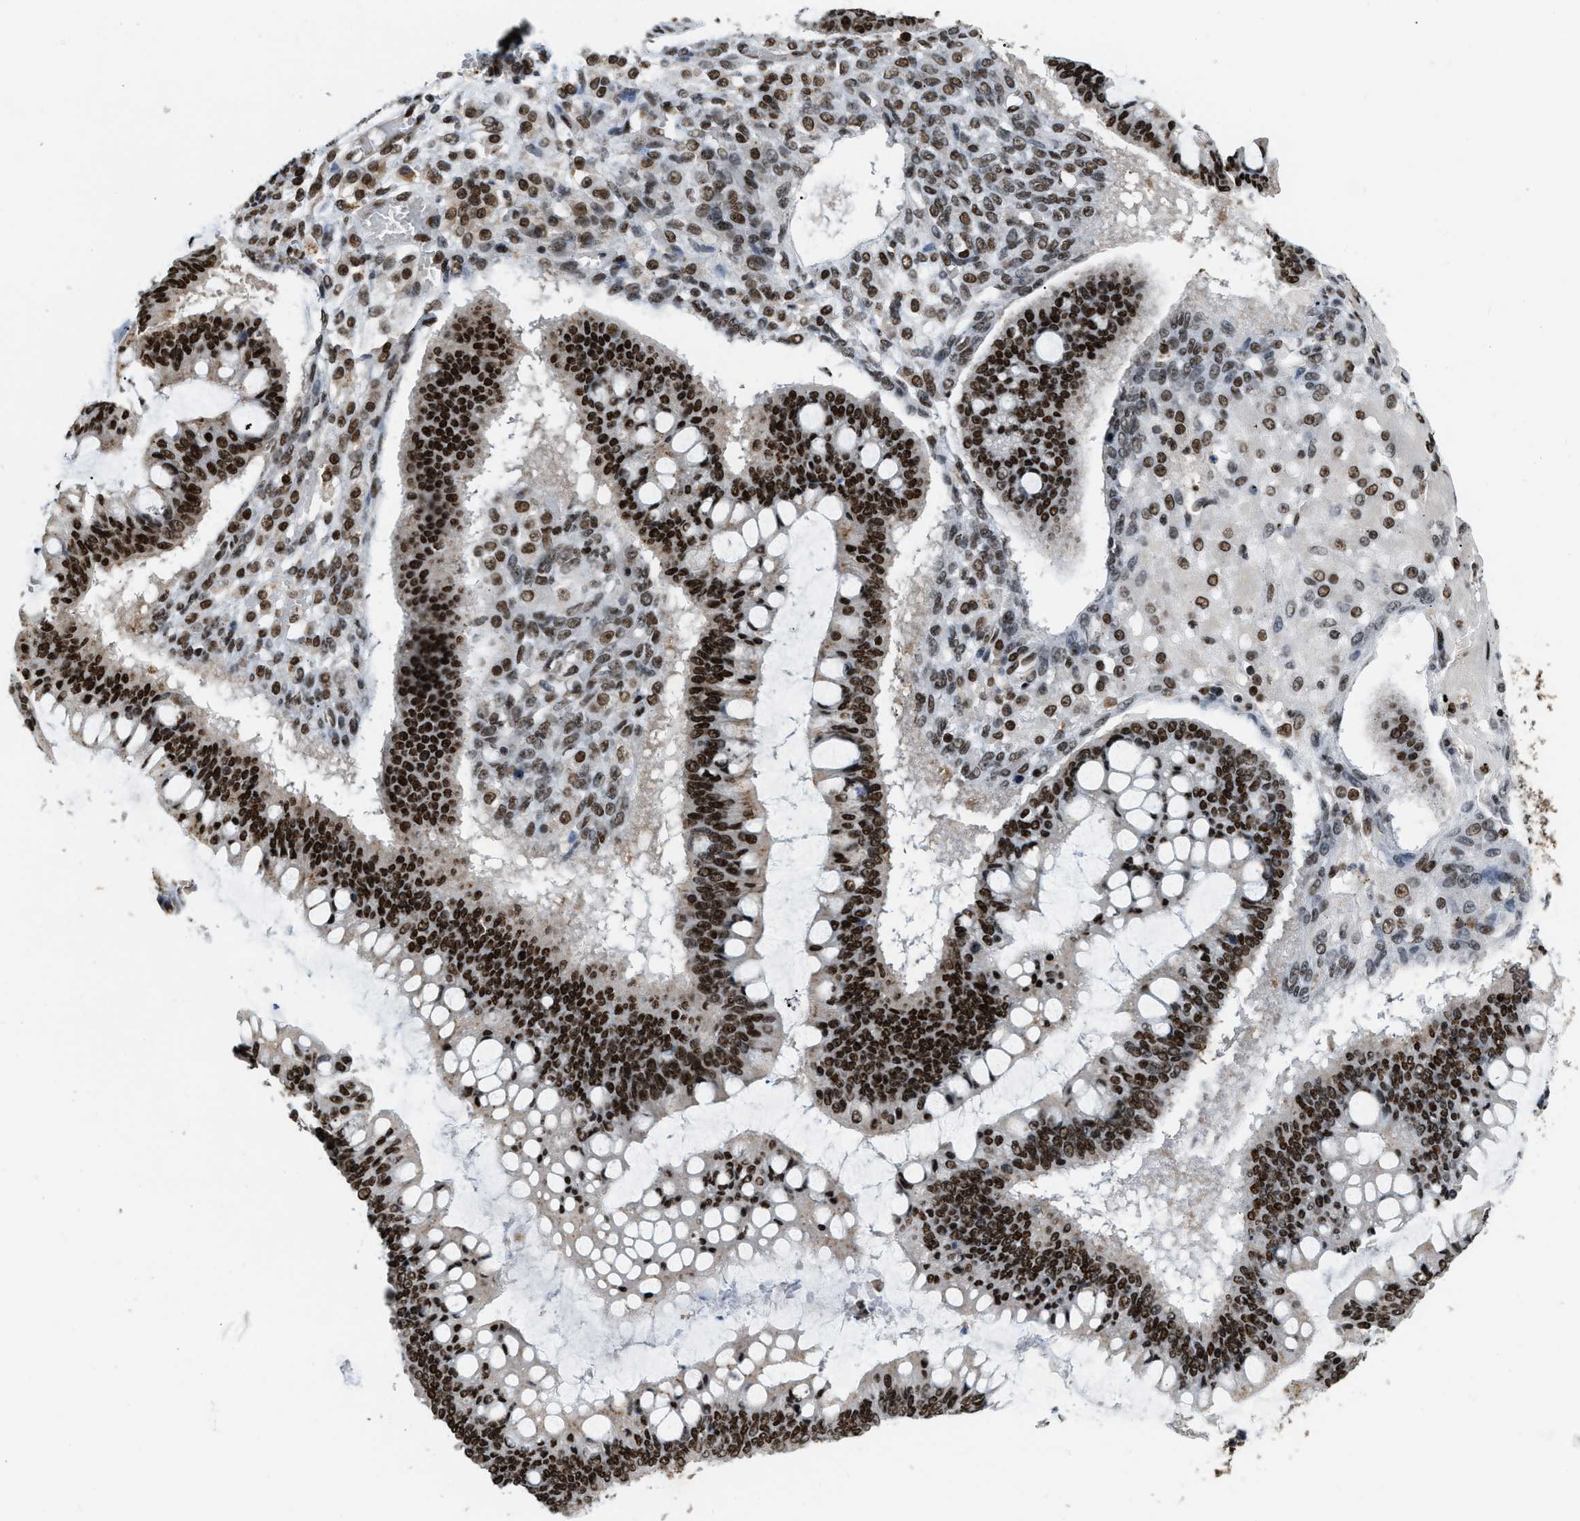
{"staining": {"intensity": "strong", "quantity": ">75%", "location": "nuclear"}, "tissue": "ovarian cancer", "cell_type": "Tumor cells", "image_type": "cancer", "snomed": [{"axis": "morphology", "description": "Cystadenocarcinoma, mucinous, NOS"}, {"axis": "topography", "description": "Ovary"}], "caption": "IHC of ovarian cancer (mucinous cystadenocarcinoma) displays high levels of strong nuclear expression in about >75% of tumor cells.", "gene": "NUMA1", "patient": {"sex": "female", "age": 73}}